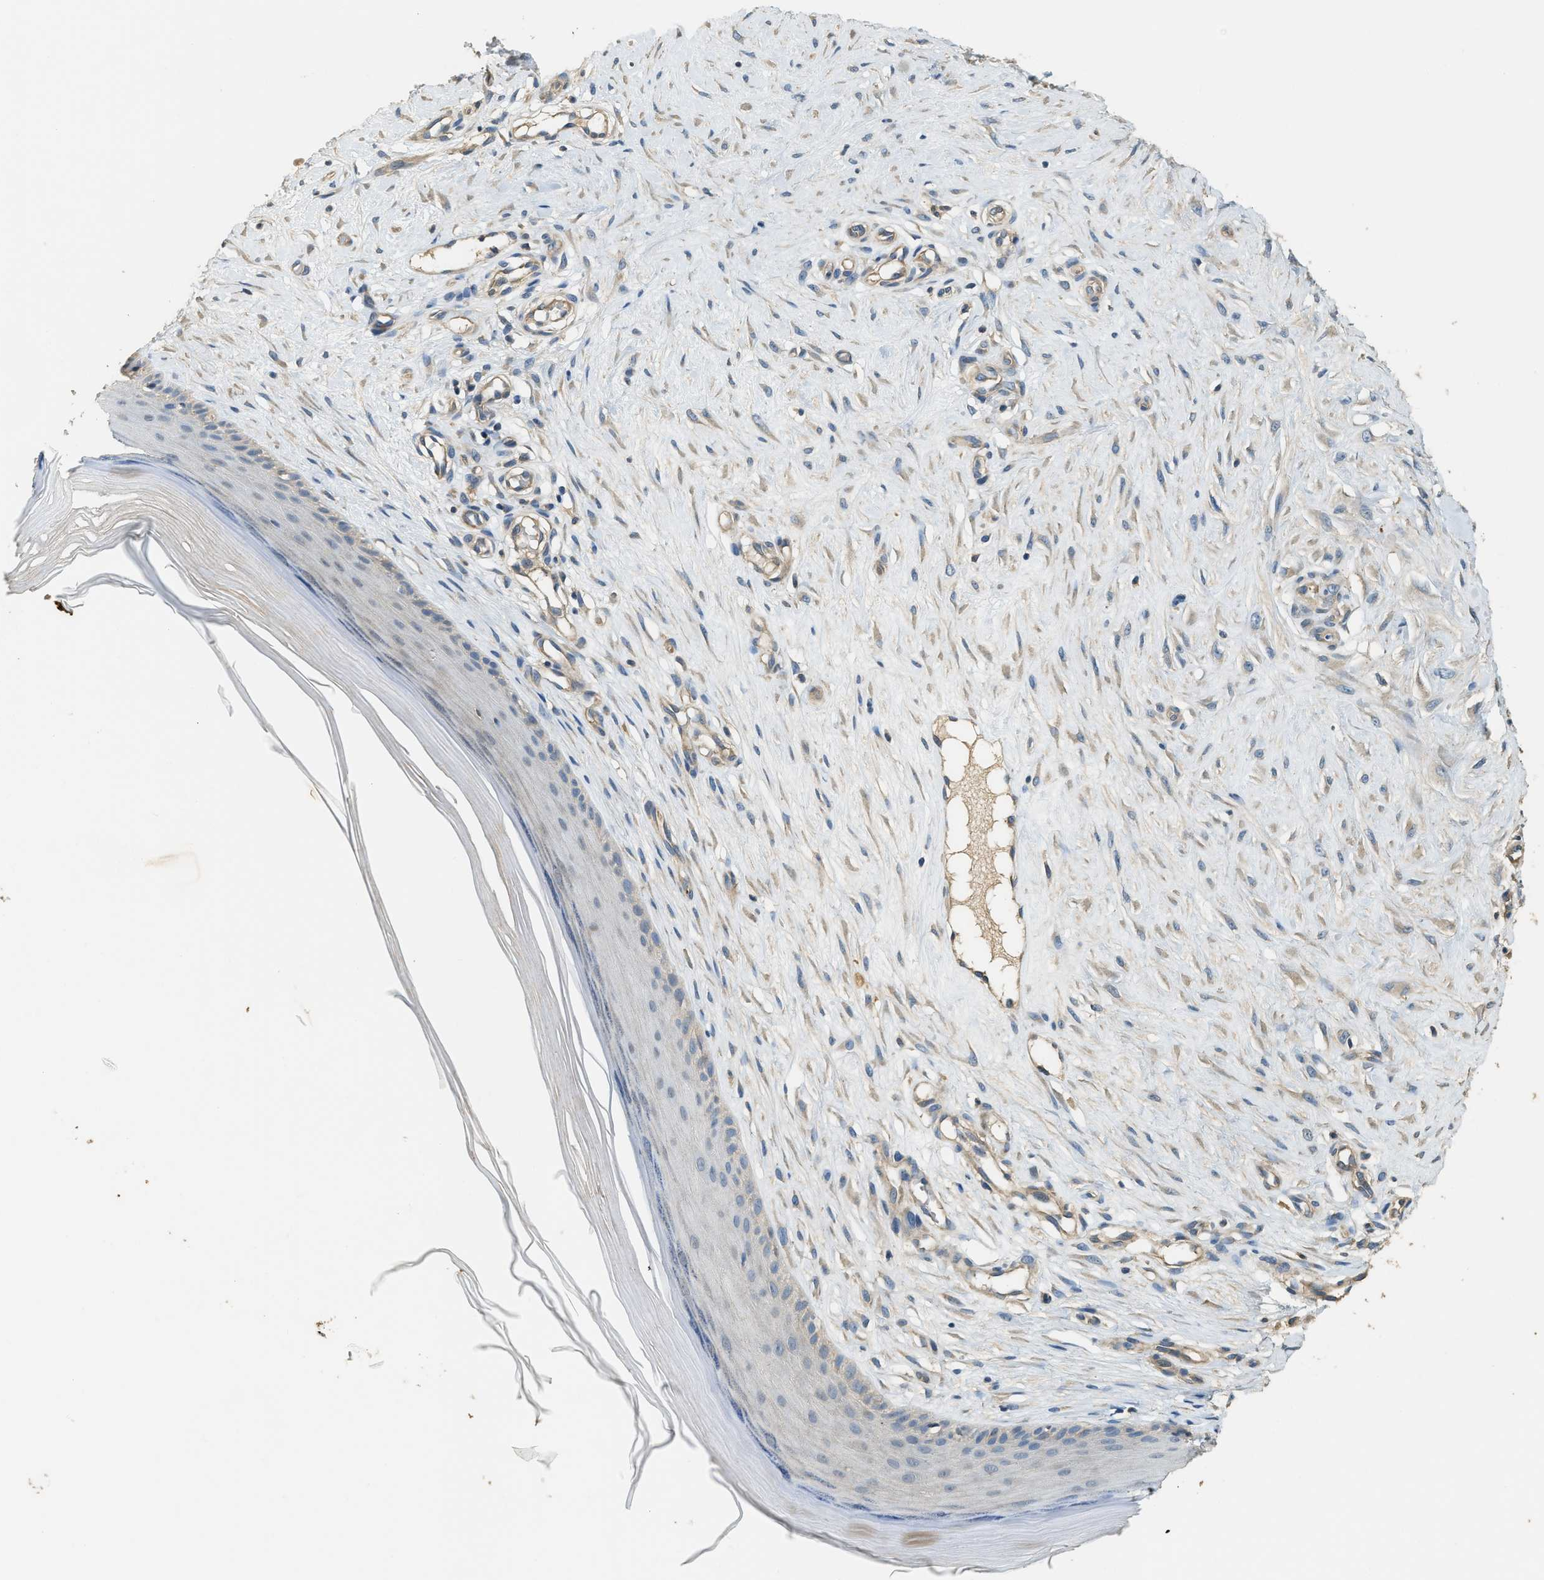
{"staining": {"intensity": "negative", "quantity": "none", "location": "none"}, "tissue": "skin", "cell_type": "Fibroblasts", "image_type": "normal", "snomed": [{"axis": "morphology", "description": "Normal tissue, NOS"}, {"axis": "topography", "description": "Skin"}], "caption": "The immunohistochemistry (IHC) micrograph has no significant staining in fibroblasts of skin.", "gene": "CFLAR", "patient": {"sex": "male", "age": 41}}